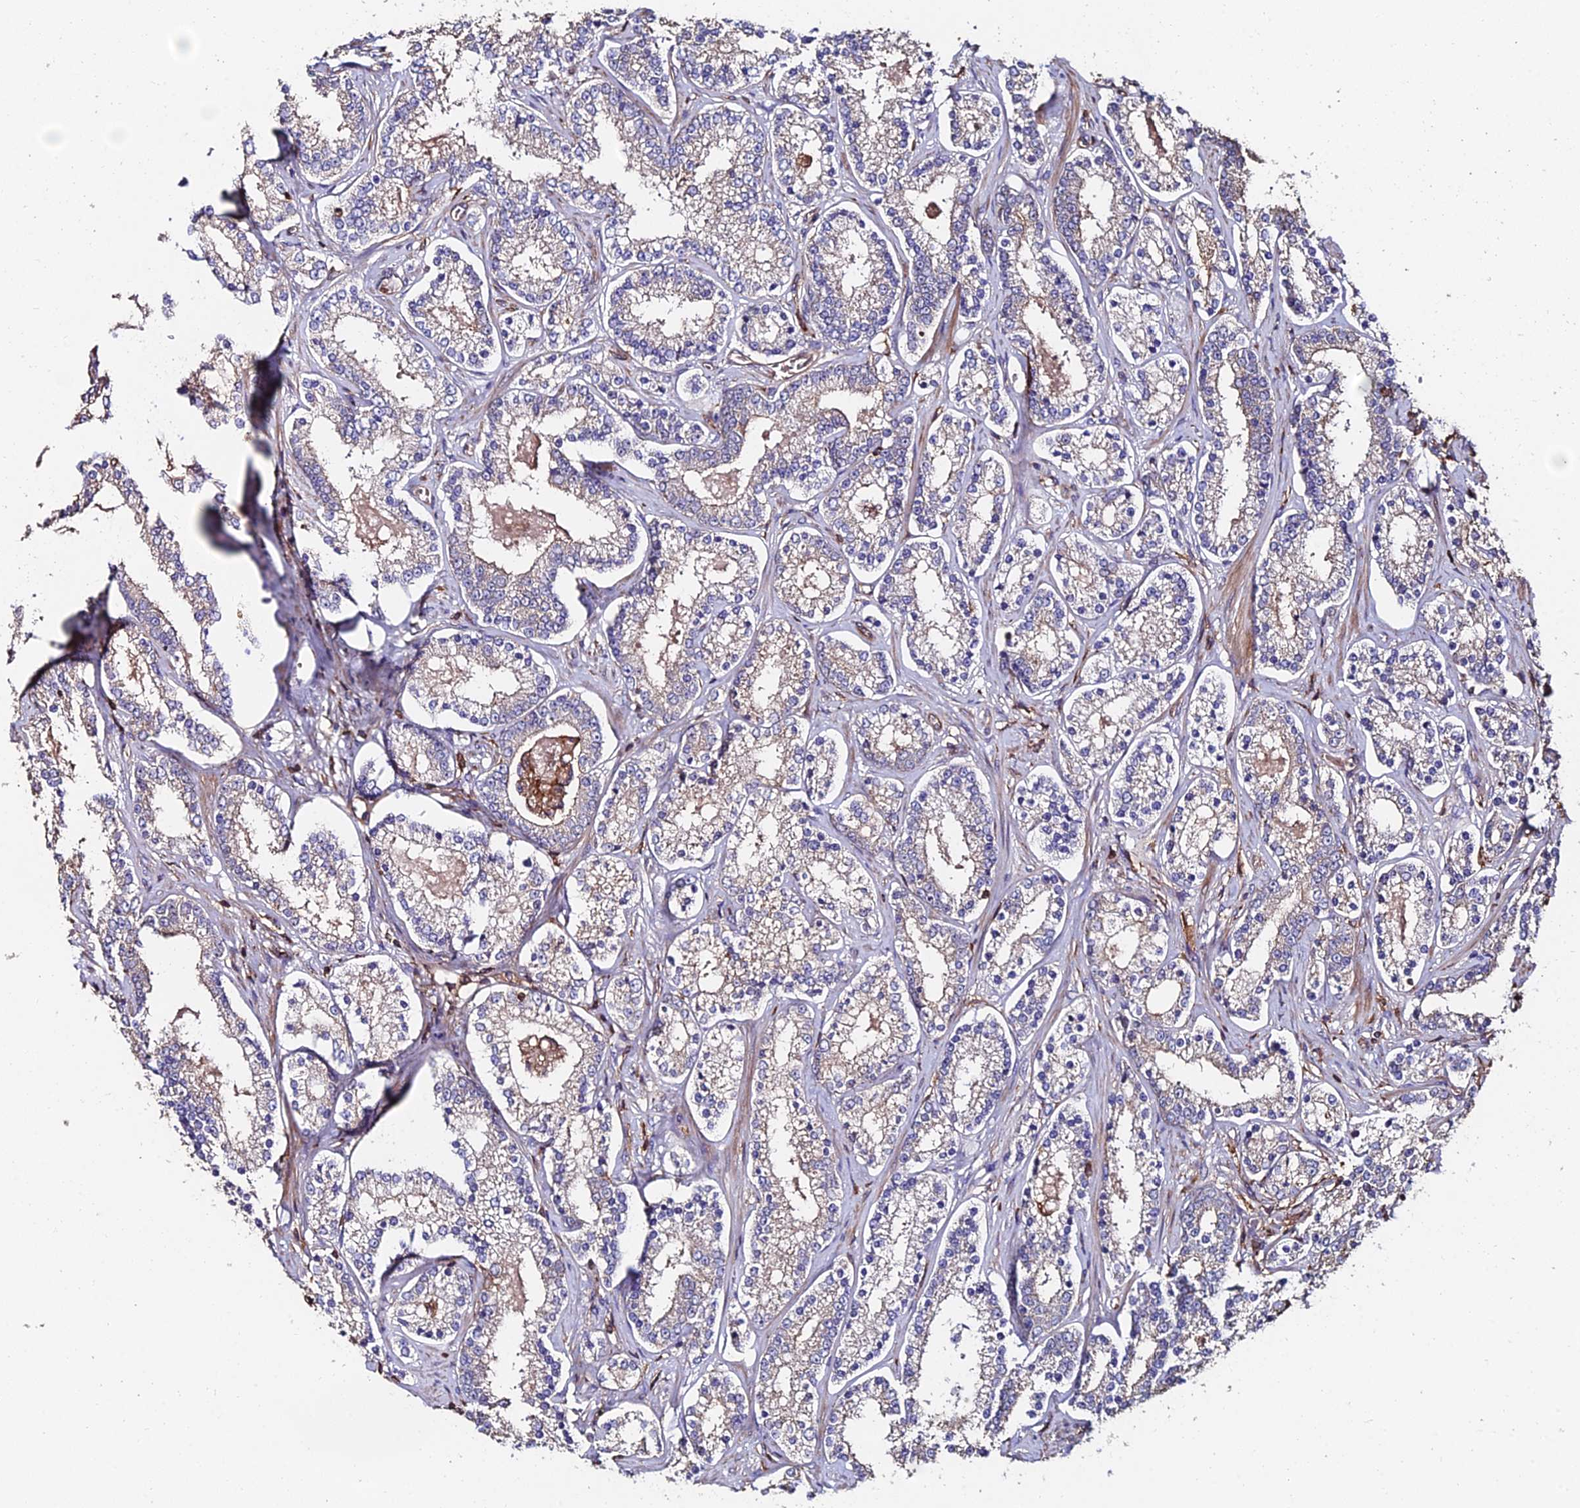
{"staining": {"intensity": "weak", "quantity": "<25%", "location": "cytoplasmic/membranous"}, "tissue": "prostate cancer", "cell_type": "Tumor cells", "image_type": "cancer", "snomed": [{"axis": "morphology", "description": "Normal tissue, NOS"}, {"axis": "morphology", "description": "Adenocarcinoma, High grade"}, {"axis": "topography", "description": "Prostate"}], "caption": "An image of human prostate cancer (high-grade adenocarcinoma) is negative for staining in tumor cells.", "gene": "EXT1", "patient": {"sex": "male", "age": 83}}